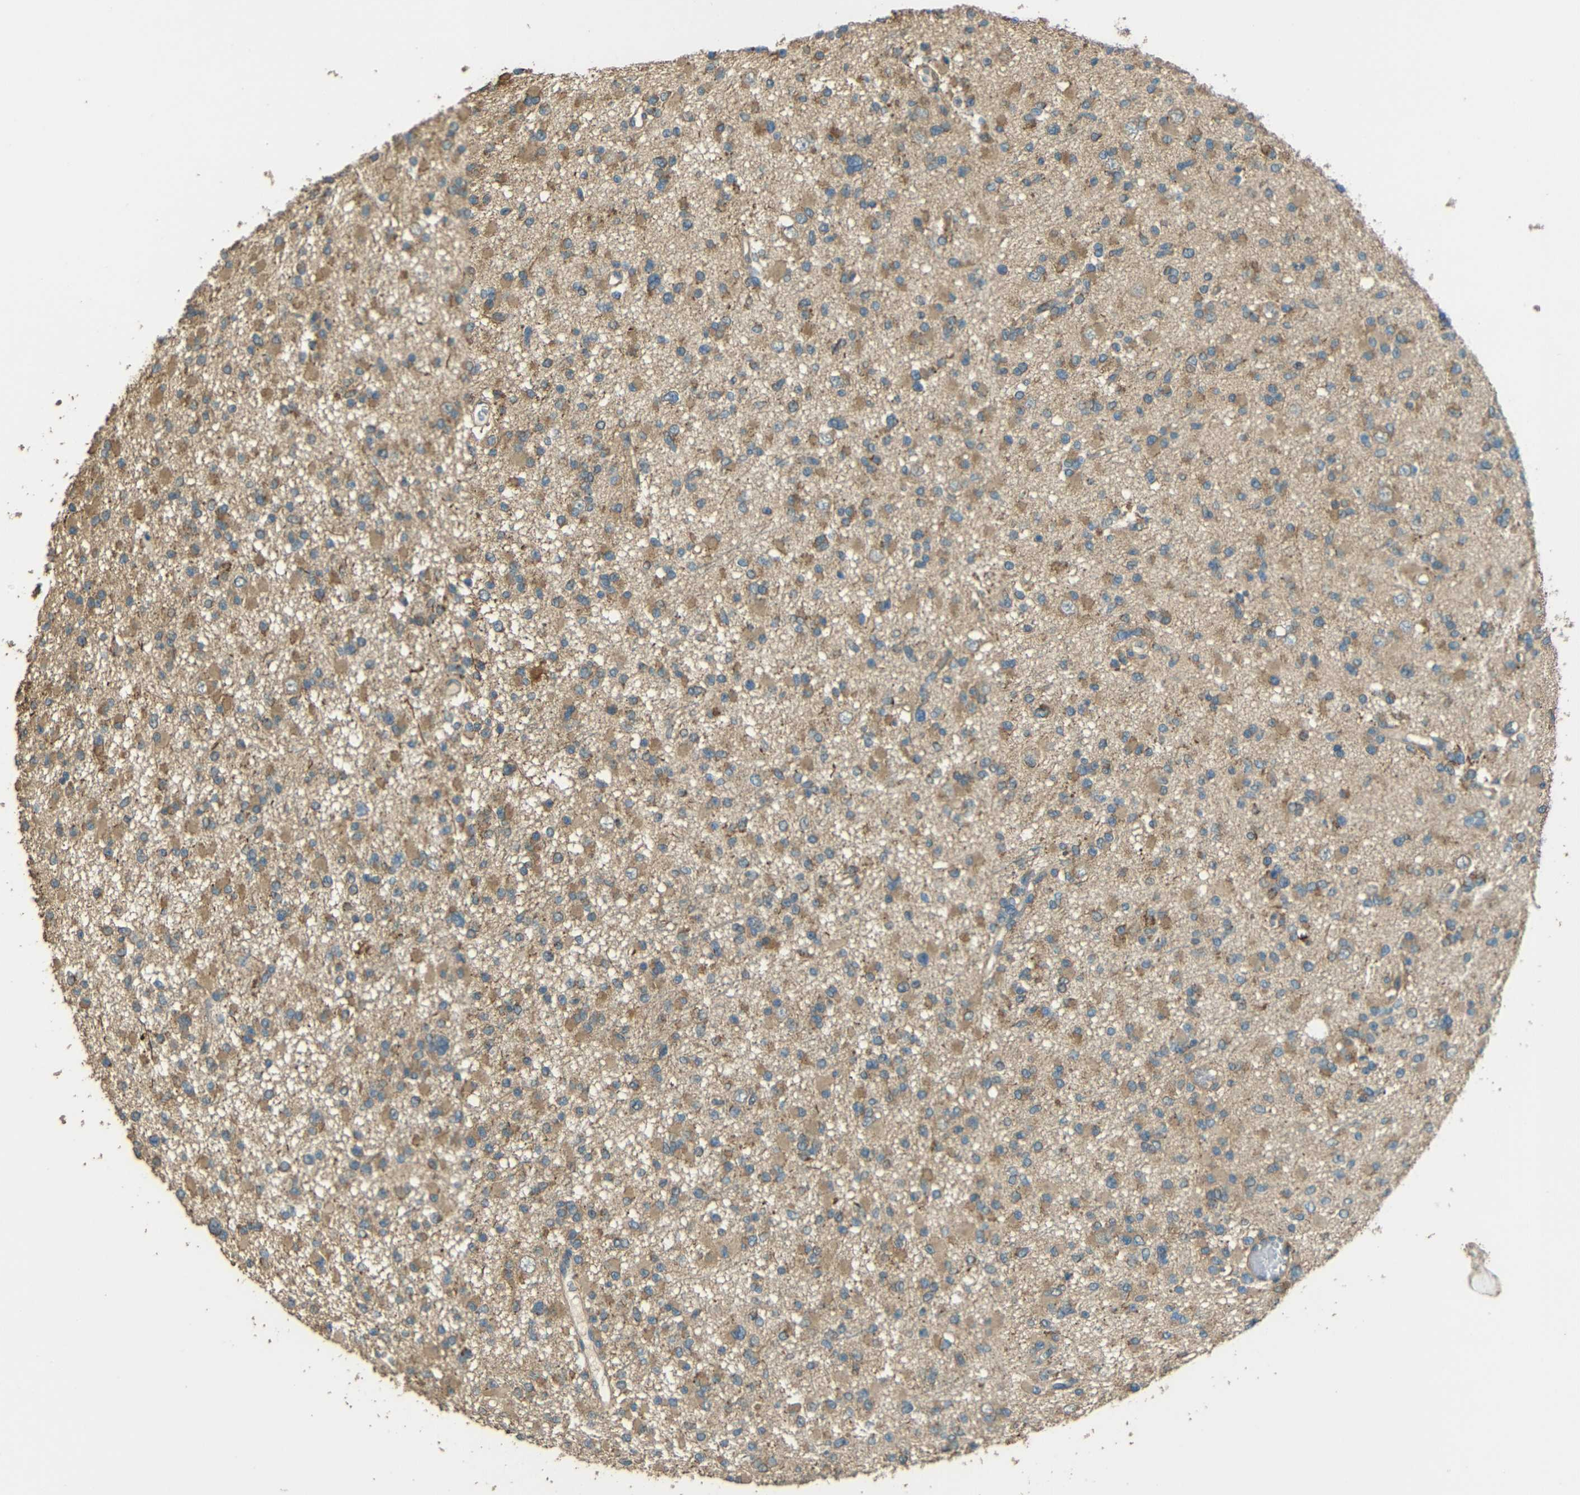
{"staining": {"intensity": "moderate", "quantity": "25%-75%", "location": "cytoplasmic/membranous"}, "tissue": "glioma", "cell_type": "Tumor cells", "image_type": "cancer", "snomed": [{"axis": "morphology", "description": "Glioma, malignant, Low grade"}, {"axis": "topography", "description": "Brain"}], "caption": "Glioma stained for a protein reveals moderate cytoplasmic/membranous positivity in tumor cells.", "gene": "ACACA", "patient": {"sex": "female", "age": 22}}